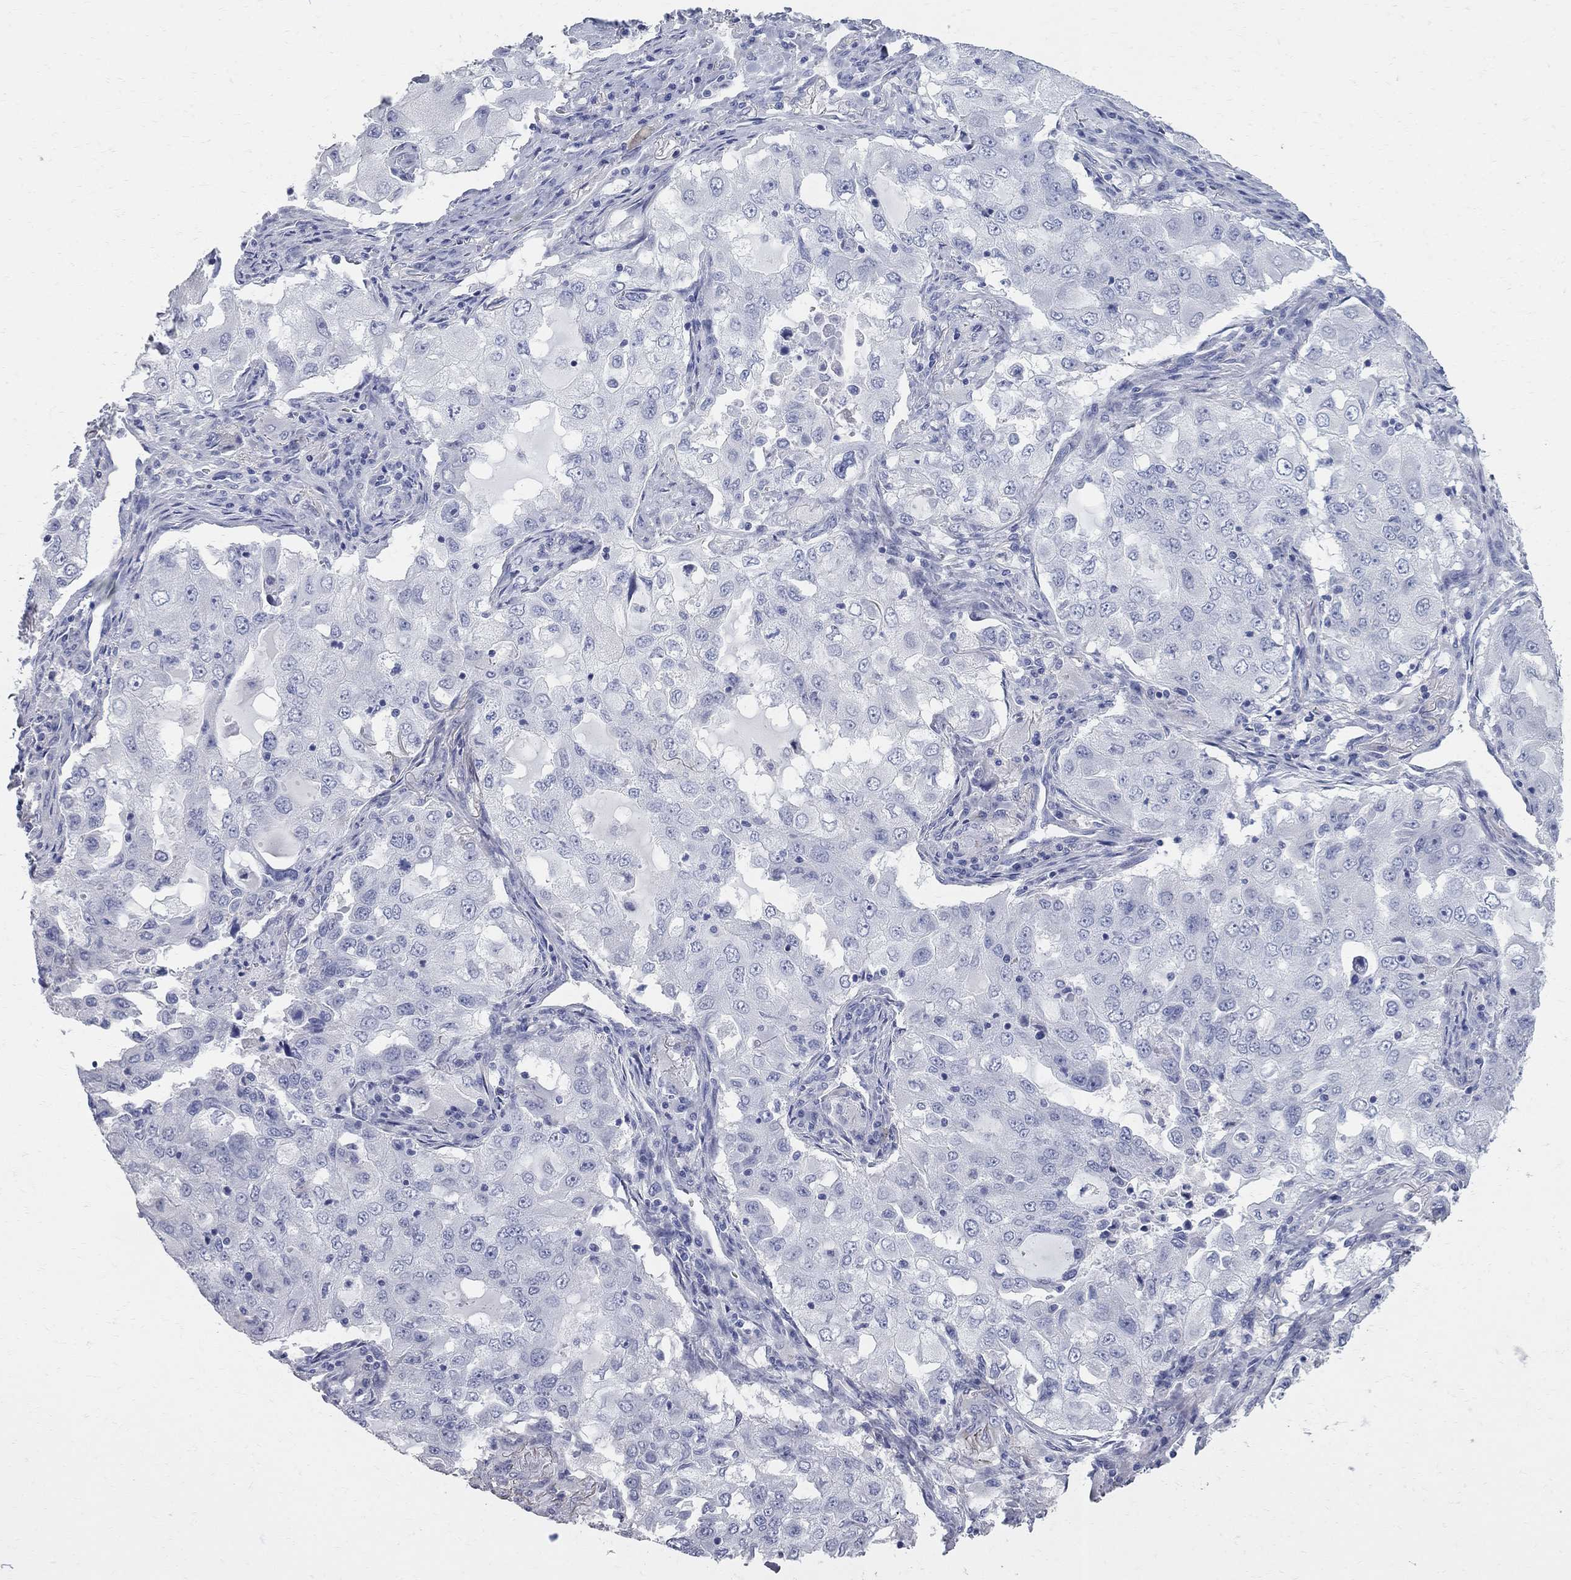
{"staining": {"intensity": "negative", "quantity": "none", "location": "none"}, "tissue": "lung cancer", "cell_type": "Tumor cells", "image_type": "cancer", "snomed": [{"axis": "morphology", "description": "Adenocarcinoma, NOS"}, {"axis": "topography", "description": "Lung"}], "caption": "This is an IHC histopathology image of human adenocarcinoma (lung). There is no positivity in tumor cells.", "gene": "AOX1", "patient": {"sex": "female", "age": 61}}